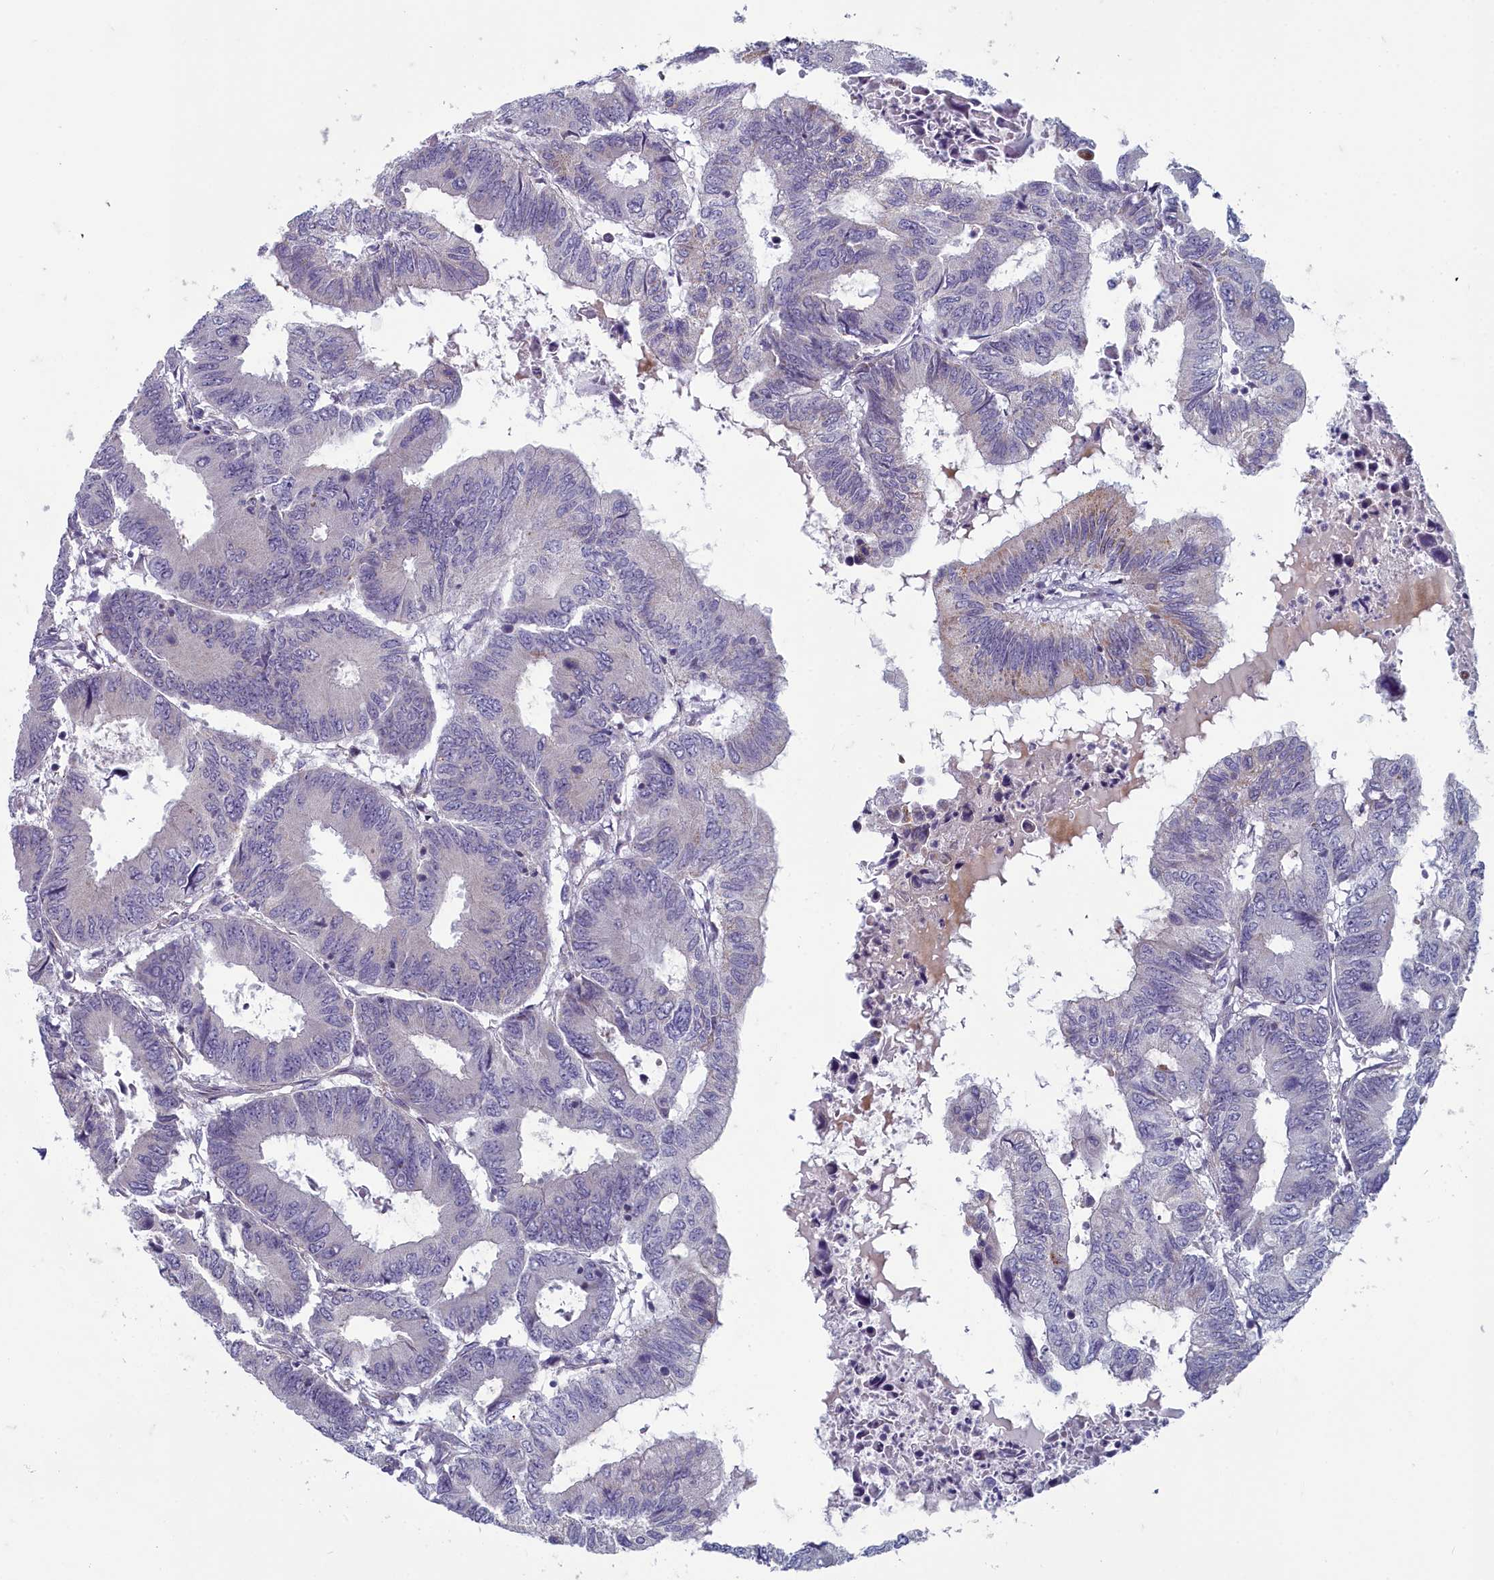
{"staining": {"intensity": "negative", "quantity": "none", "location": "none"}, "tissue": "colorectal cancer", "cell_type": "Tumor cells", "image_type": "cancer", "snomed": [{"axis": "morphology", "description": "Adenocarcinoma, NOS"}, {"axis": "topography", "description": "Colon"}], "caption": "Colorectal cancer was stained to show a protein in brown. There is no significant expression in tumor cells.", "gene": "INSYN2A", "patient": {"sex": "male", "age": 85}}